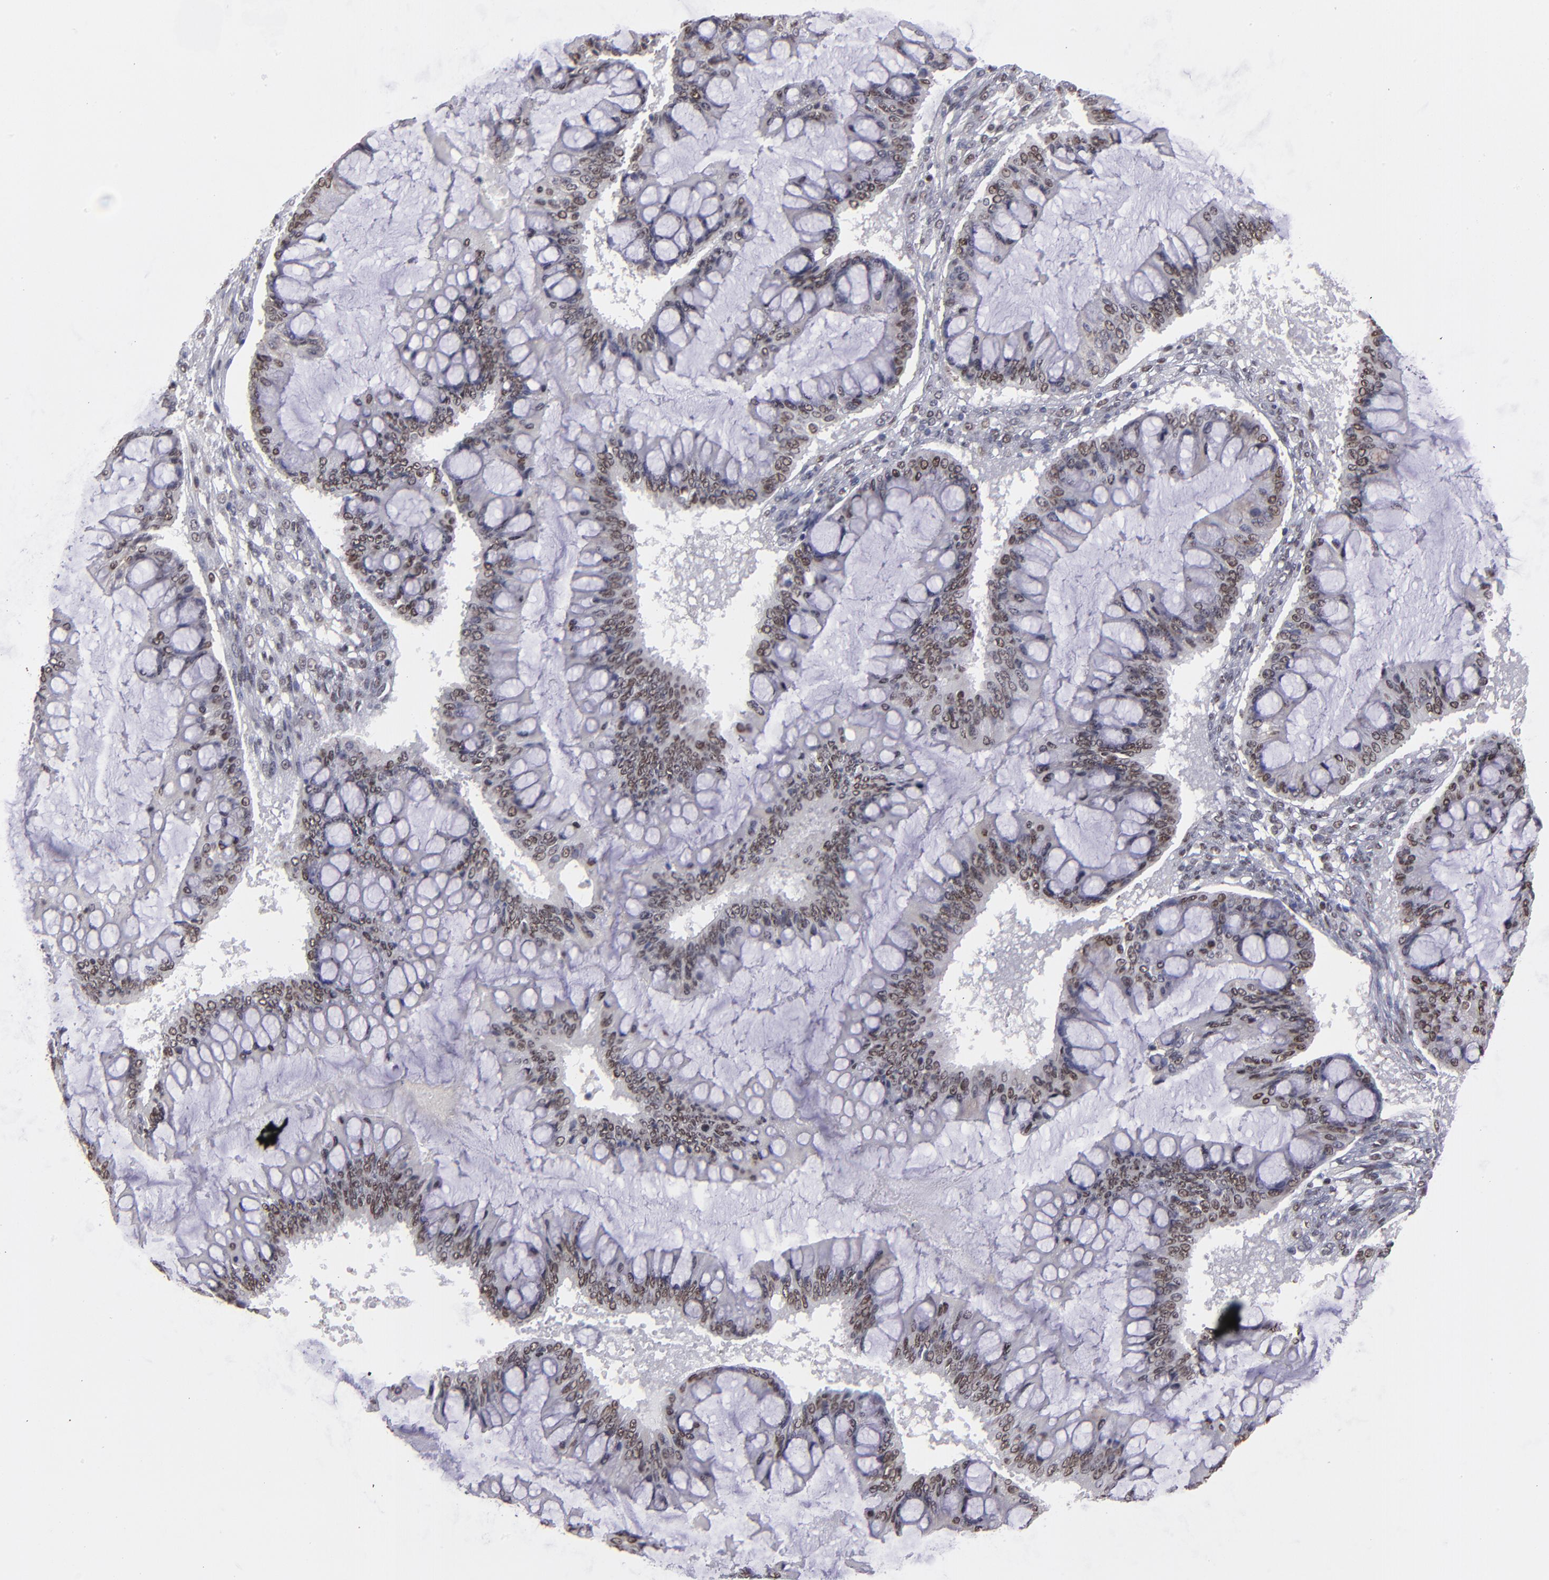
{"staining": {"intensity": "weak", "quantity": ">75%", "location": "nuclear"}, "tissue": "ovarian cancer", "cell_type": "Tumor cells", "image_type": "cancer", "snomed": [{"axis": "morphology", "description": "Cystadenocarcinoma, mucinous, NOS"}, {"axis": "topography", "description": "Ovary"}], "caption": "Ovarian cancer (mucinous cystadenocarcinoma) stained with DAB immunohistochemistry (IHC) shows low levels of weak nuclear positivity in about >75% of tumor cells.", "gene": "TERF2", "patient": {"sex": "female", "age": 73}}